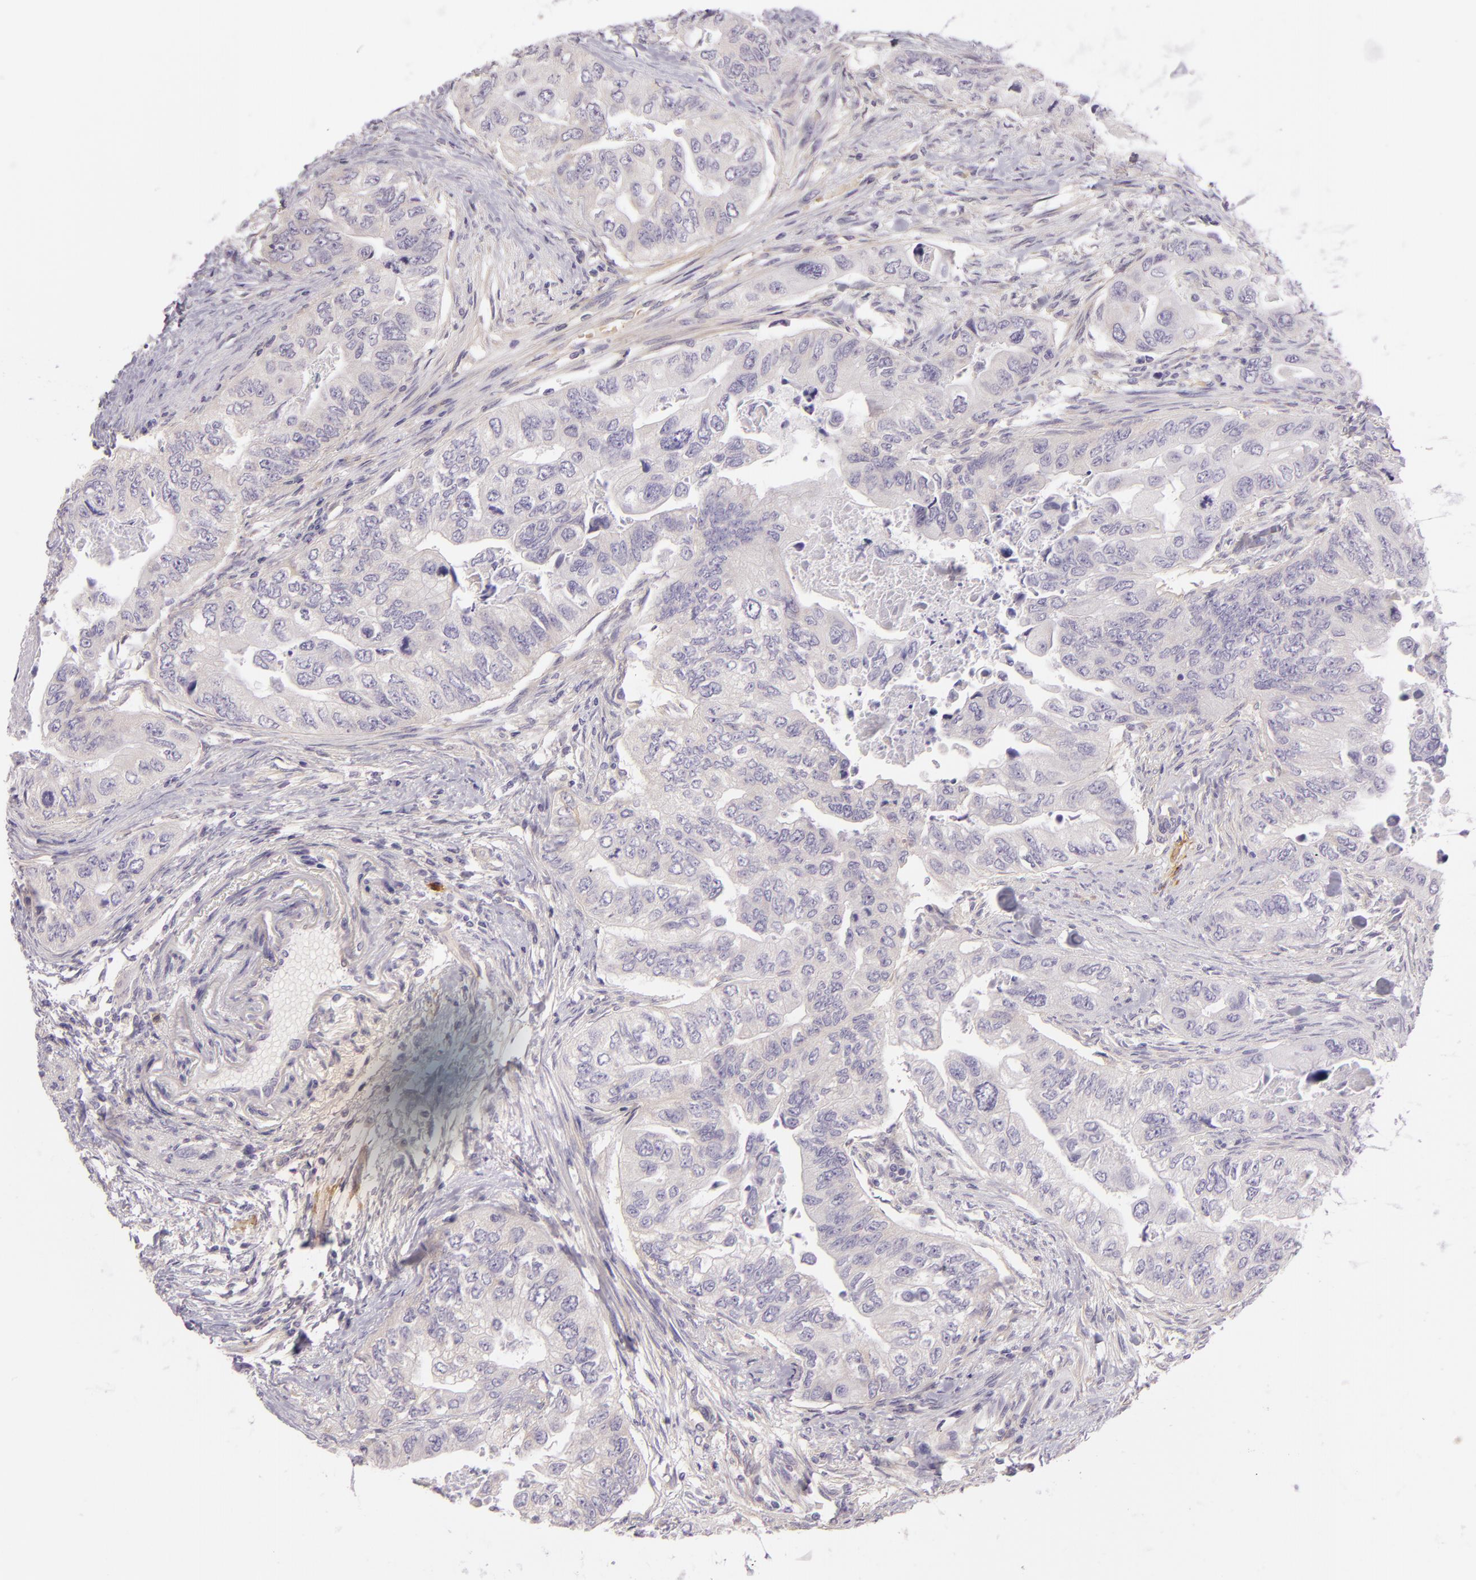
{"staining": {"intensity": "negative", "quantity": "none", "location": "none"}, "tissue": "colorectal cancer", "cell_type": "Tumor cells", "image_type": "cancer", "snomed": [{"axis": "morphology", "description": "Adenocarcinoma, NOS"}, {"axis": "topography", "description": "Colon"}], "caption": "A high-resolution photomicrograph shows IHC staining of colorectal adenocarcinoma, which demonstrates no significant expression in tumor cells. The staining was performed using DAB to visualize the protein expression in brown, while the nuclei were stained in blue with hematoxylin (Magnification: 20x).", "gene": "ZC3H7B", "patient": {"sex": "female", "age": 11}}